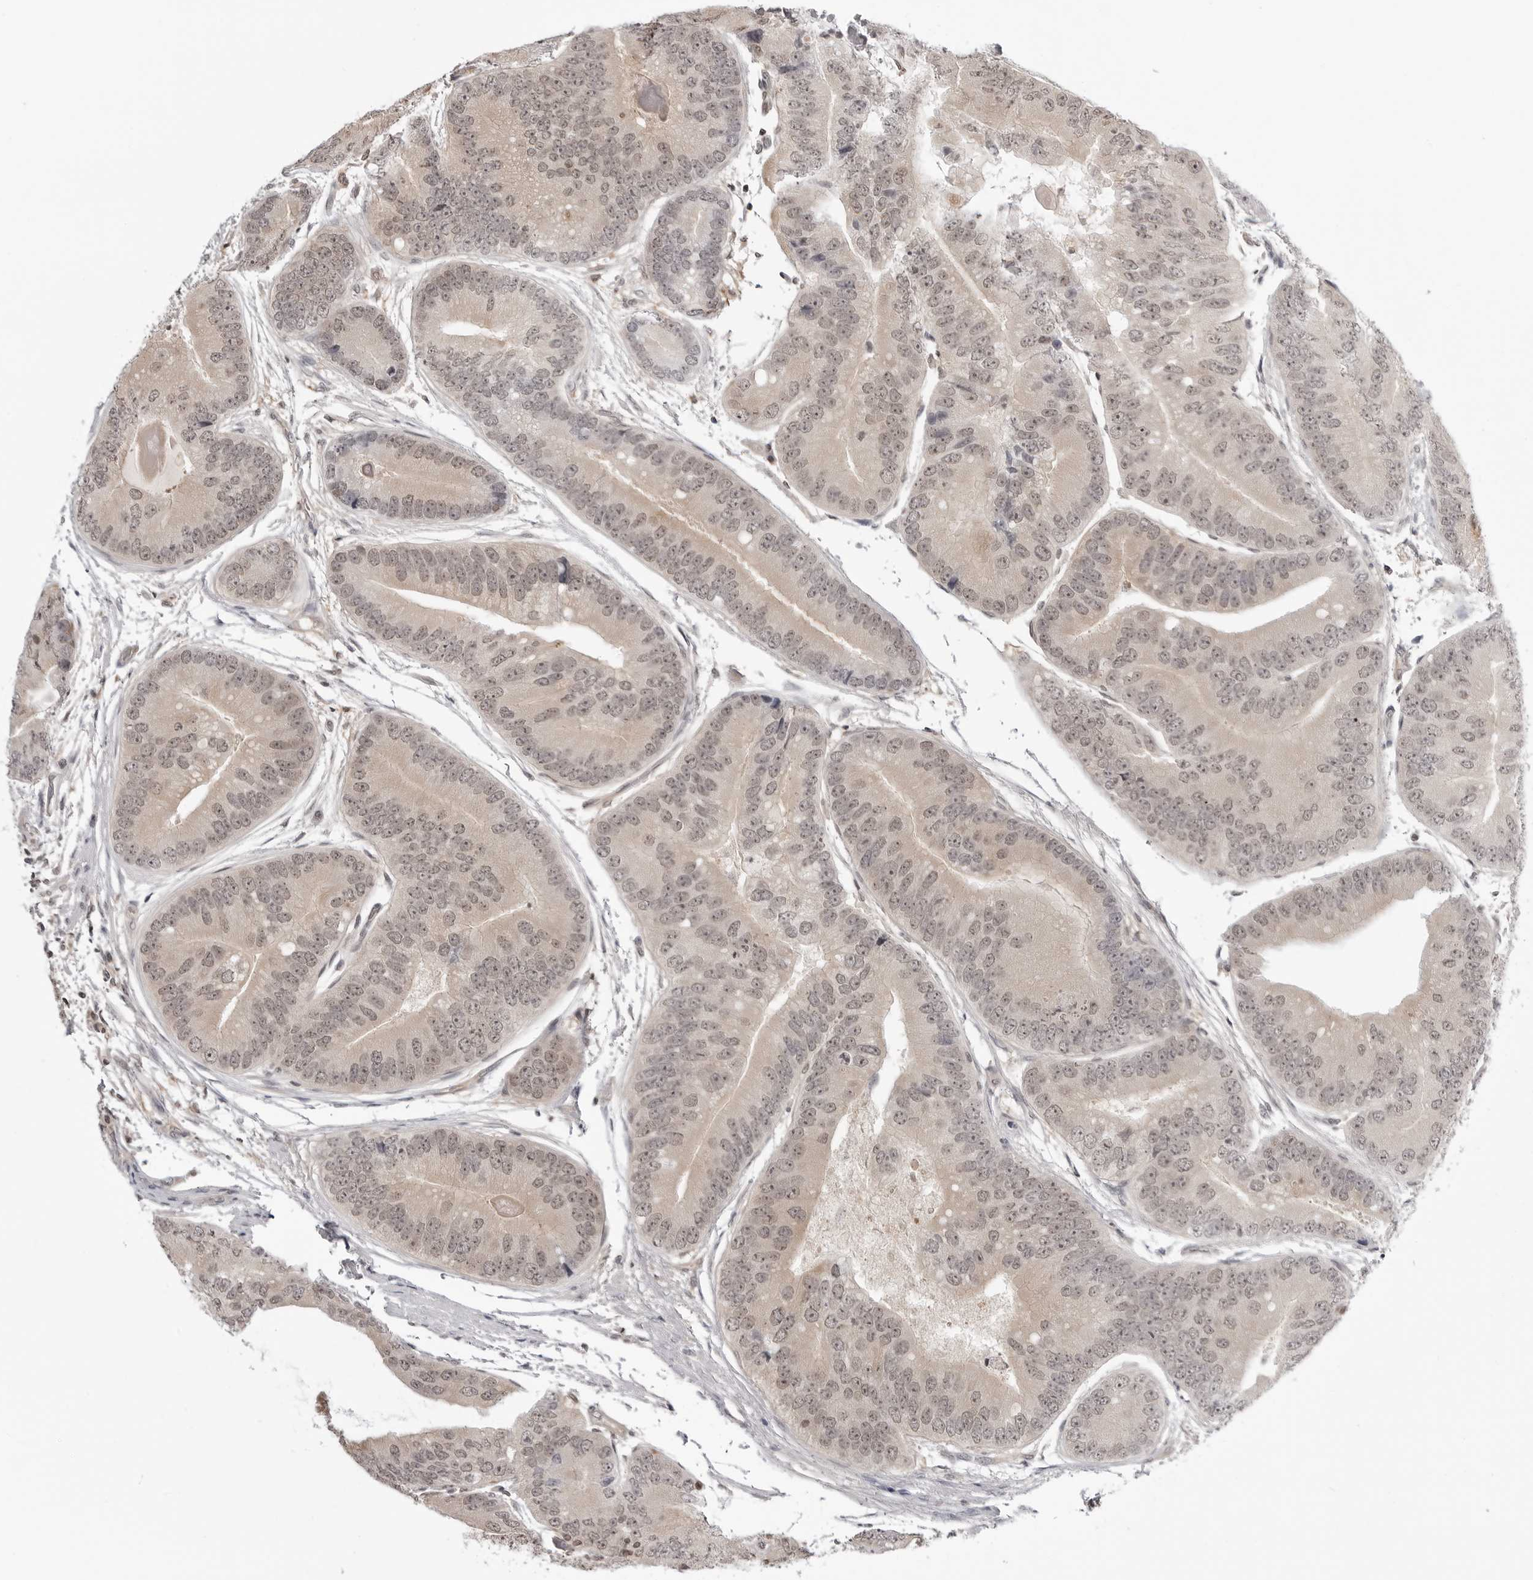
{"staining": {"intensity": "weak", "quantity": ">75%", "location": "cytoplasmic/membranous,nuclear"}, "tissue": "prostate cancer", "cell_type": "Tumor cells", "image_type": "cancer", "snomed": [{"axis": "morphology", "description": "Adenocarcinoma, High grade"}, {"axis": "topography", "description": "Prostate"}], "caption": "Immunohistochemistry staining of prostate cancer (adenocarcinoma (high-grade)), which demonstrates low levels of weak cytoplasmic/membranous and nuclear staining in approximately >75% of tumor cells indicating weak cytoplasmic/membranous and nuclear protein expression. The staining was performed using DAB (3,3'-diaminobenzidine) (brown) for protein detection and nuclei were counterstained in hematoxylin (blue).", "gene": "YWHAG", "patient": {"sex": "male", "age": 70}}